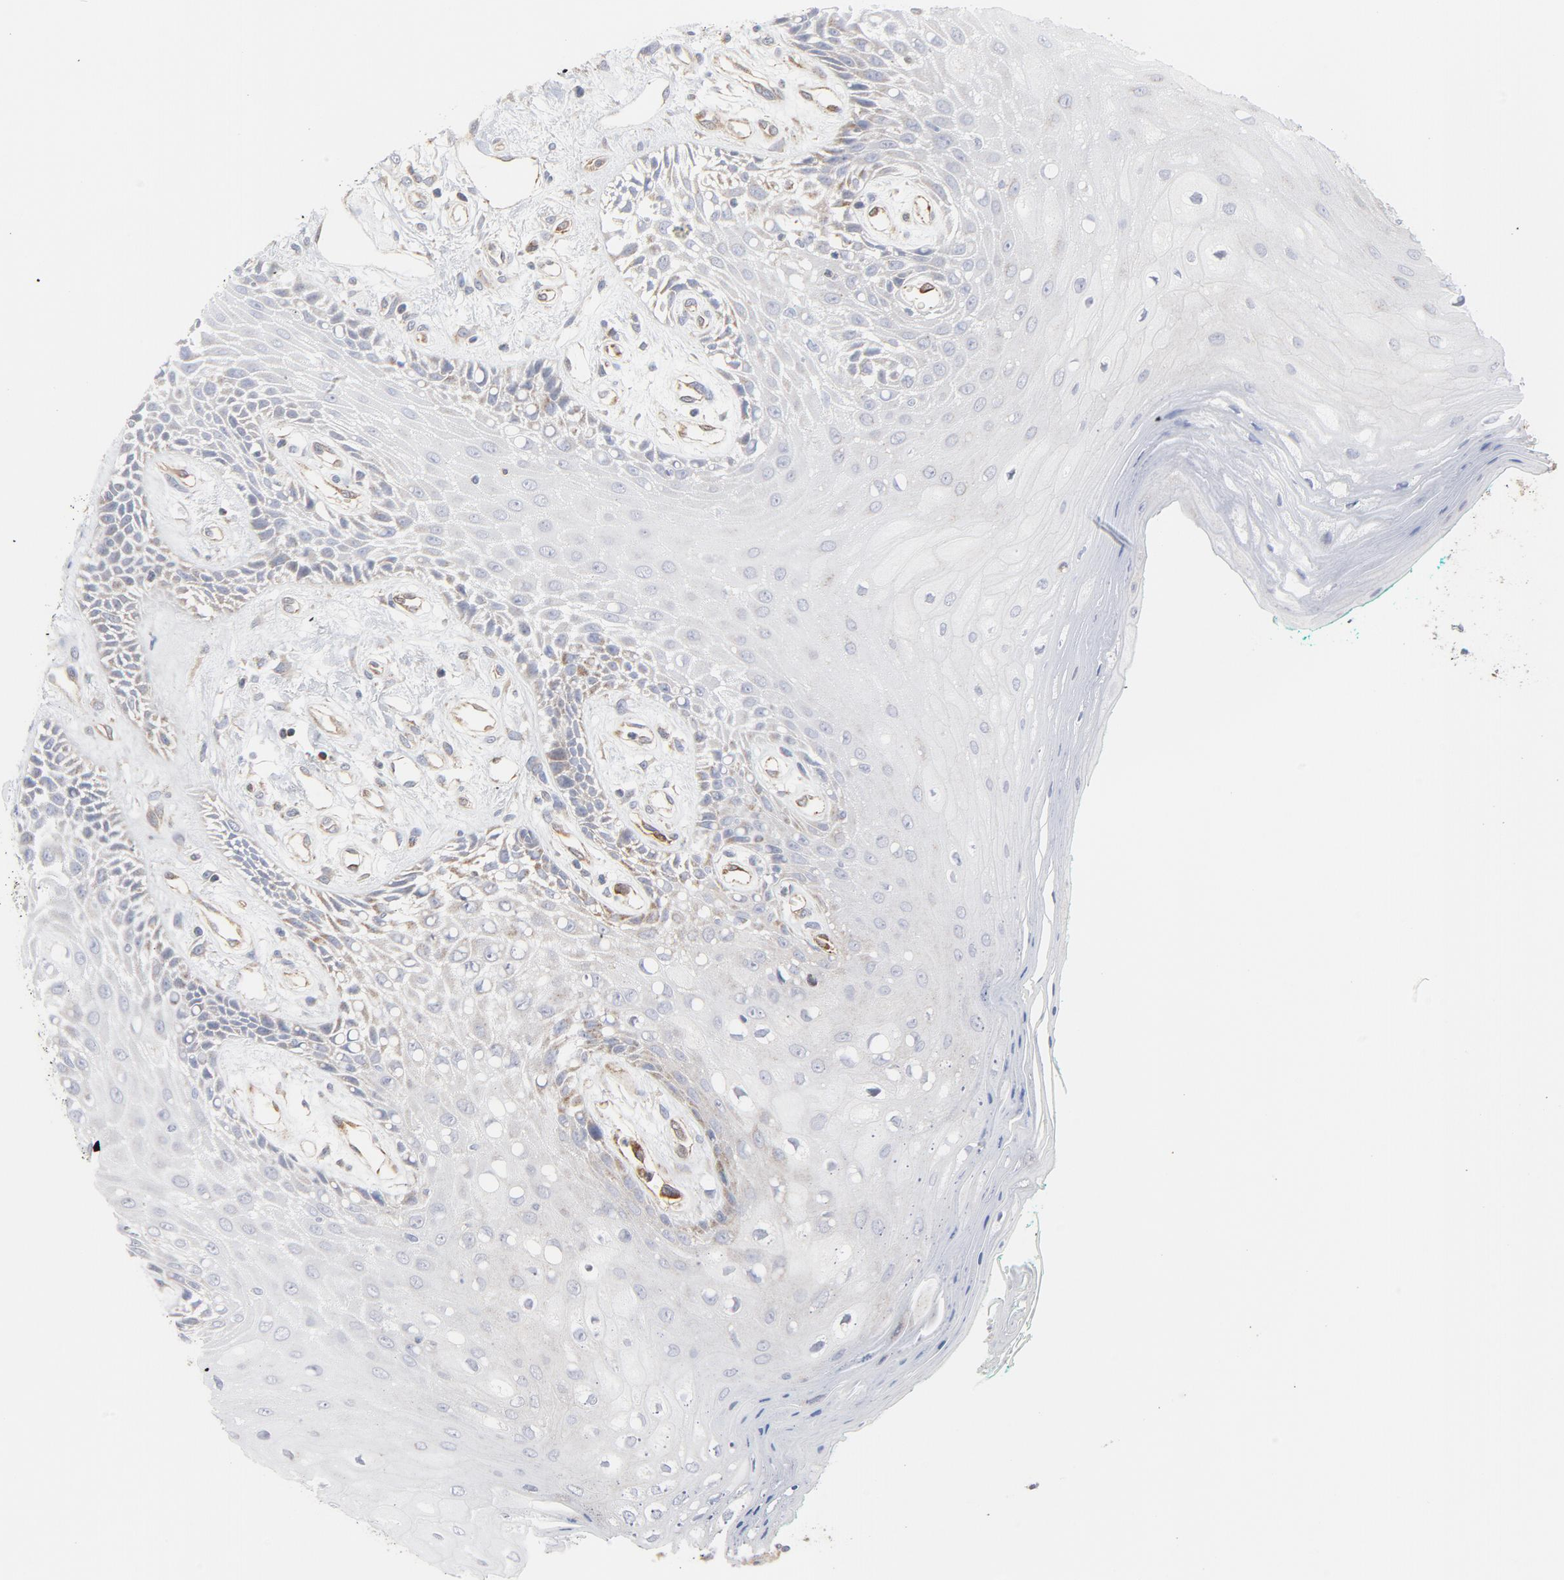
{"staining": {"intensity": "weak", "quantity": "<25%", "location": "cytoplasmic/membranous"}, "tissue": "oral mucosa", "cell_type": "Squamous epithelial cells", "image_type": "normal", "snomed": [{"axis": "morphology", "description": "Normal tissue, NOS"}, {"axis": "morphology", "description": "Squamous cell carcinoma, NOS"}, {"axis": "topography", "description": "Skeletal muscle"}, {"axis": "topography", "description": "Oral tissue"}, {"axis": "topography", "description": "Head-Neck"}], "caption": "A photomicrograph of oral mucosa stained for a protein reveals no brown staining in squamous epithelial cells. (DAB immunohistochemistry (IHC), high magnification).", "gene": "RAPGEF4", "patient": {"sex": "female", "age": 84}}